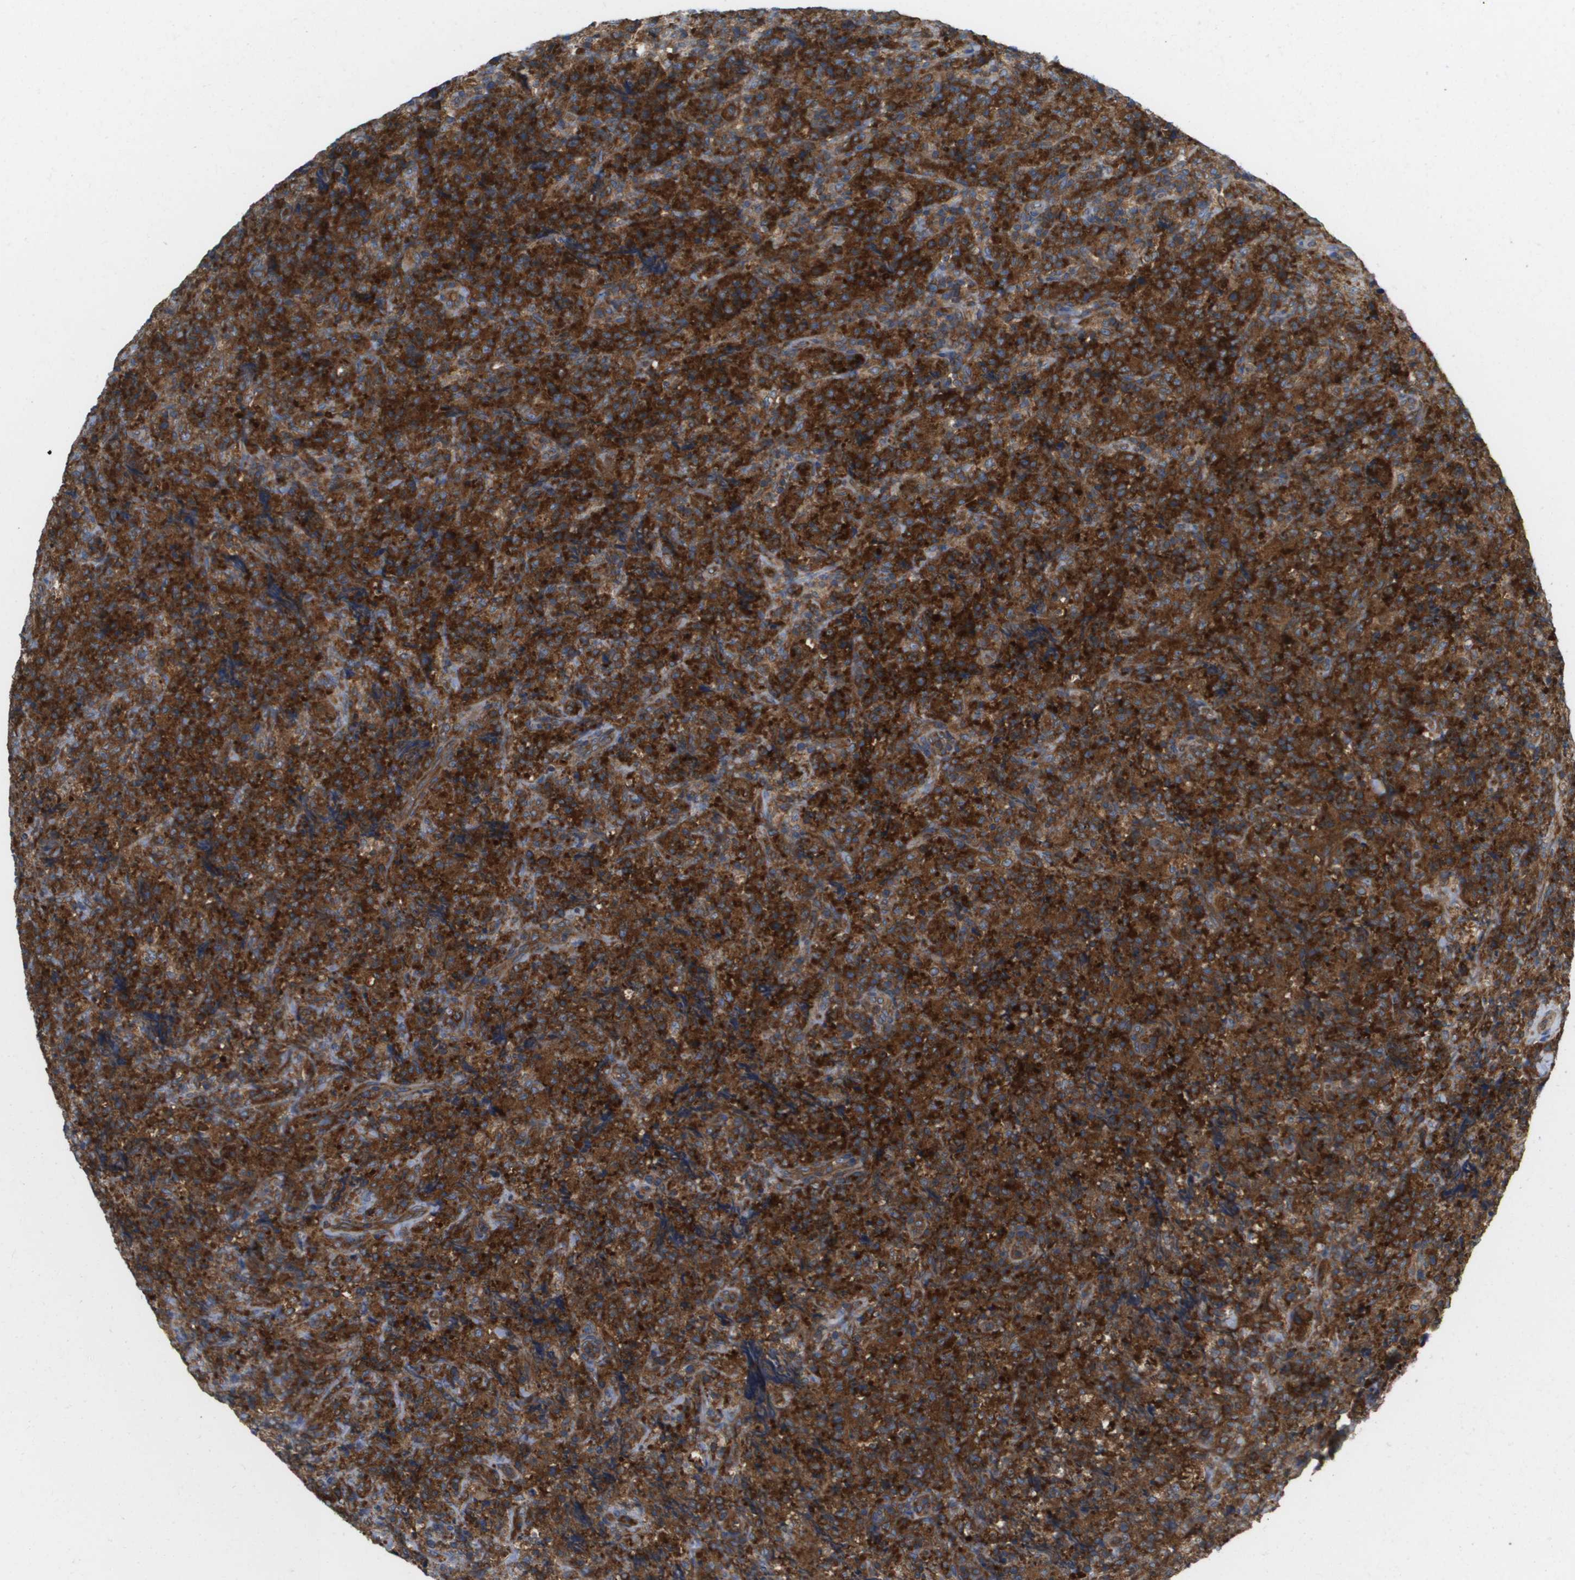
{"staining": {"intensity": "strong", "quantity": ">75%", "location": "cytoplasmic/membranous"}, "tissue": "lymphoma", "cell_type": "Tumor cells", "image_type": "cancer", "snomed": [{"axis": "morphology", "description": "Malignant lymphoma, non-Hodgkin's type, High grade"}, {"axis": "topography", "description": "Tonsil"}], "caption": "Immunohistochemical staining of human malignant lymphoma, non-Hodgkin's type (high-grade) shows strong cytoplasmic/membranous protein positivity in approximately >75% of tumor cells.", "gene": "EIF4G2", "patient": {"sex": "female", "age": 36}}